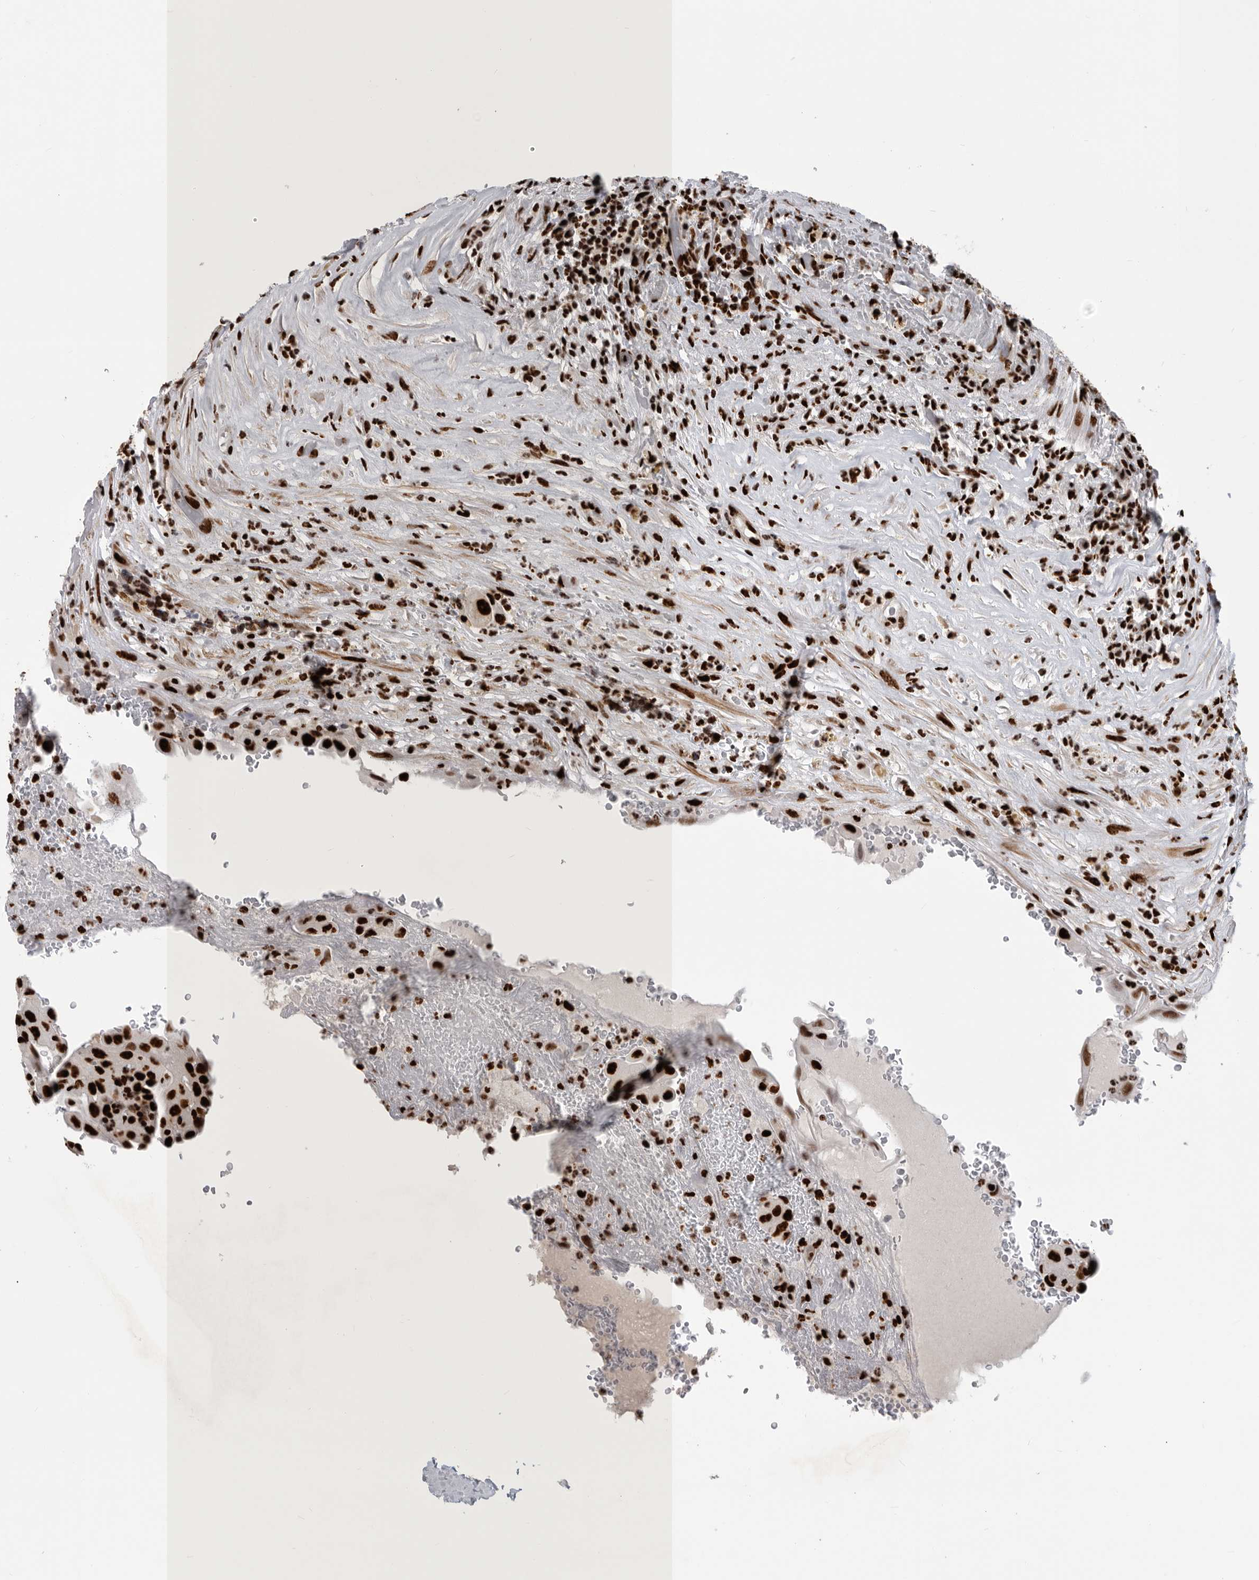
{"staining": {"intensity": "strong", "quantity": ">75%", "location": "nuclear"}, "tissue": "thyroid cancer", "cell_type": "Tumor cells", "image_type": "cancer", "snomed": [{"axis": "morphology", "description": "Papillary adenocarcinoma, NOS"}, {"axis": "topography", "description": "Thyroid gland"}], "caption": "Immunohistochemistry (IHC) staining of papillary adenocarcinoma (thyroid), which reveals high levels of strong nuclear expression in approximately >75% of tumor cells indicating strong nuclear protein staining. The staining was performed using DAB (3,3'-diaminobenzidine) (brown) for protein detection and nuclei were counterstained in hematoxylin (blue).", "gene": "BCLAF1", "patient": {"sex": "male", "age": 77}}